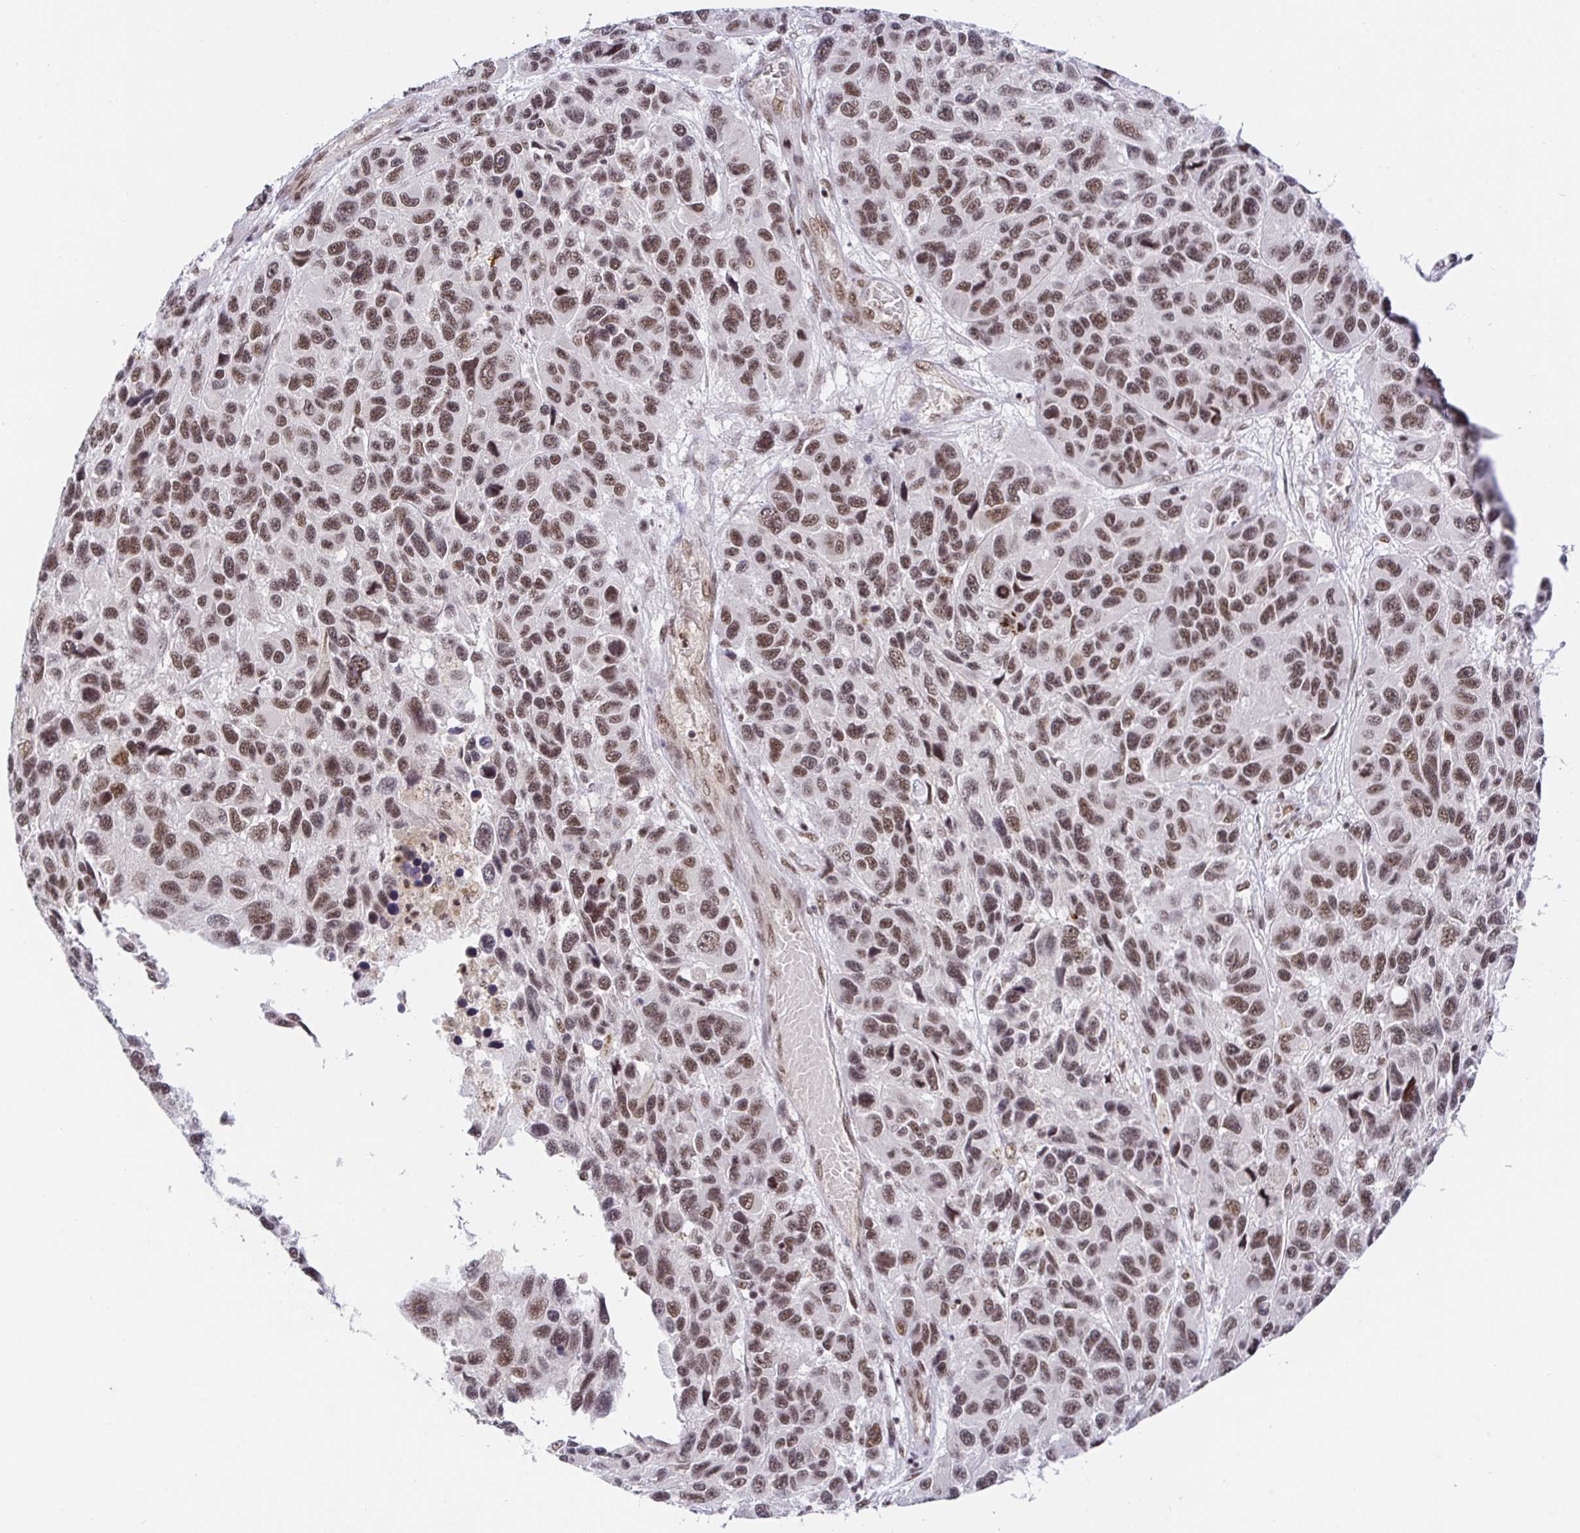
{"staining": {"intensity": "moderate", "quantity": ">75%", "location": "nuclear"}, "tissue": "melanoma", "cell_type": "Tumor cells", "image_type": "cancer", "snomed": [{"axis": "morphology", "description": "Malignant melanoma, NOS"}, {"axis": "topography", "description": "Skin"}], "caption": "Immunohistochemistry of melanoma exhibits medium levels of moderate nuclear expression in approximately >75% of tumor cells. (Brightfield microscopy of DAB IHC at high magnification).", "gene": "USF1", "patient": {"sex": "male", "age": 53}}